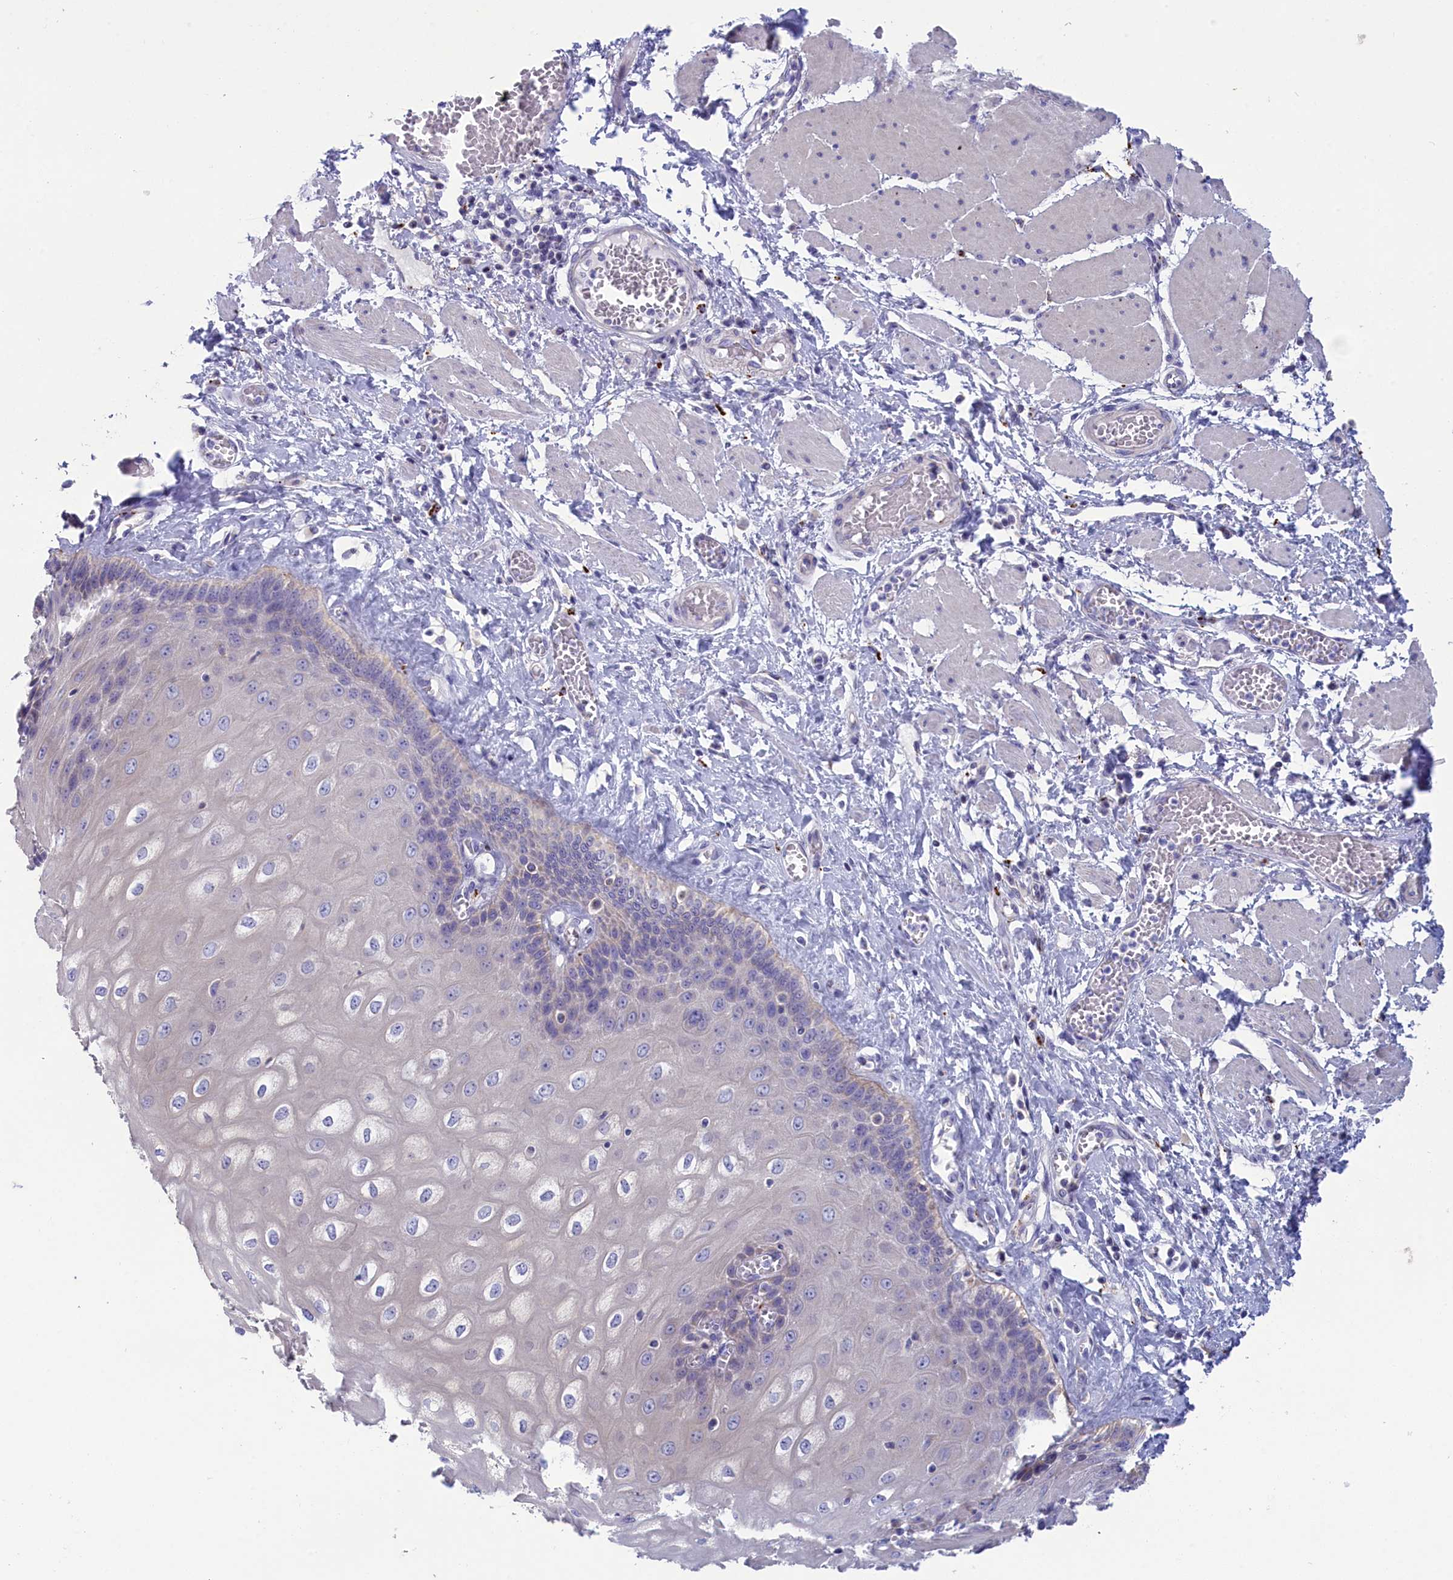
{"staining": {"intensity": "weak", "quantity": "<25%", "location": "cytoplasmic/membranous"}, "tissue": "esophagus", "cell_type": "Squamous epithelial cells", "image_type": "normal", "snomed": [{"axis": "morphology", "description": "Normal tissue, NOS"}, {"axis": "topography", "description": "Esophagus"}], "caption": "This image is of normal esophagus stained with immunohistochemistry (IHC) to label a protein in brown with the nuclei are counter-stained blue. There is no expression in squamous epithelial cells.", "gene": "WDR6", "patient": {"sex": "male", "age": 60}}